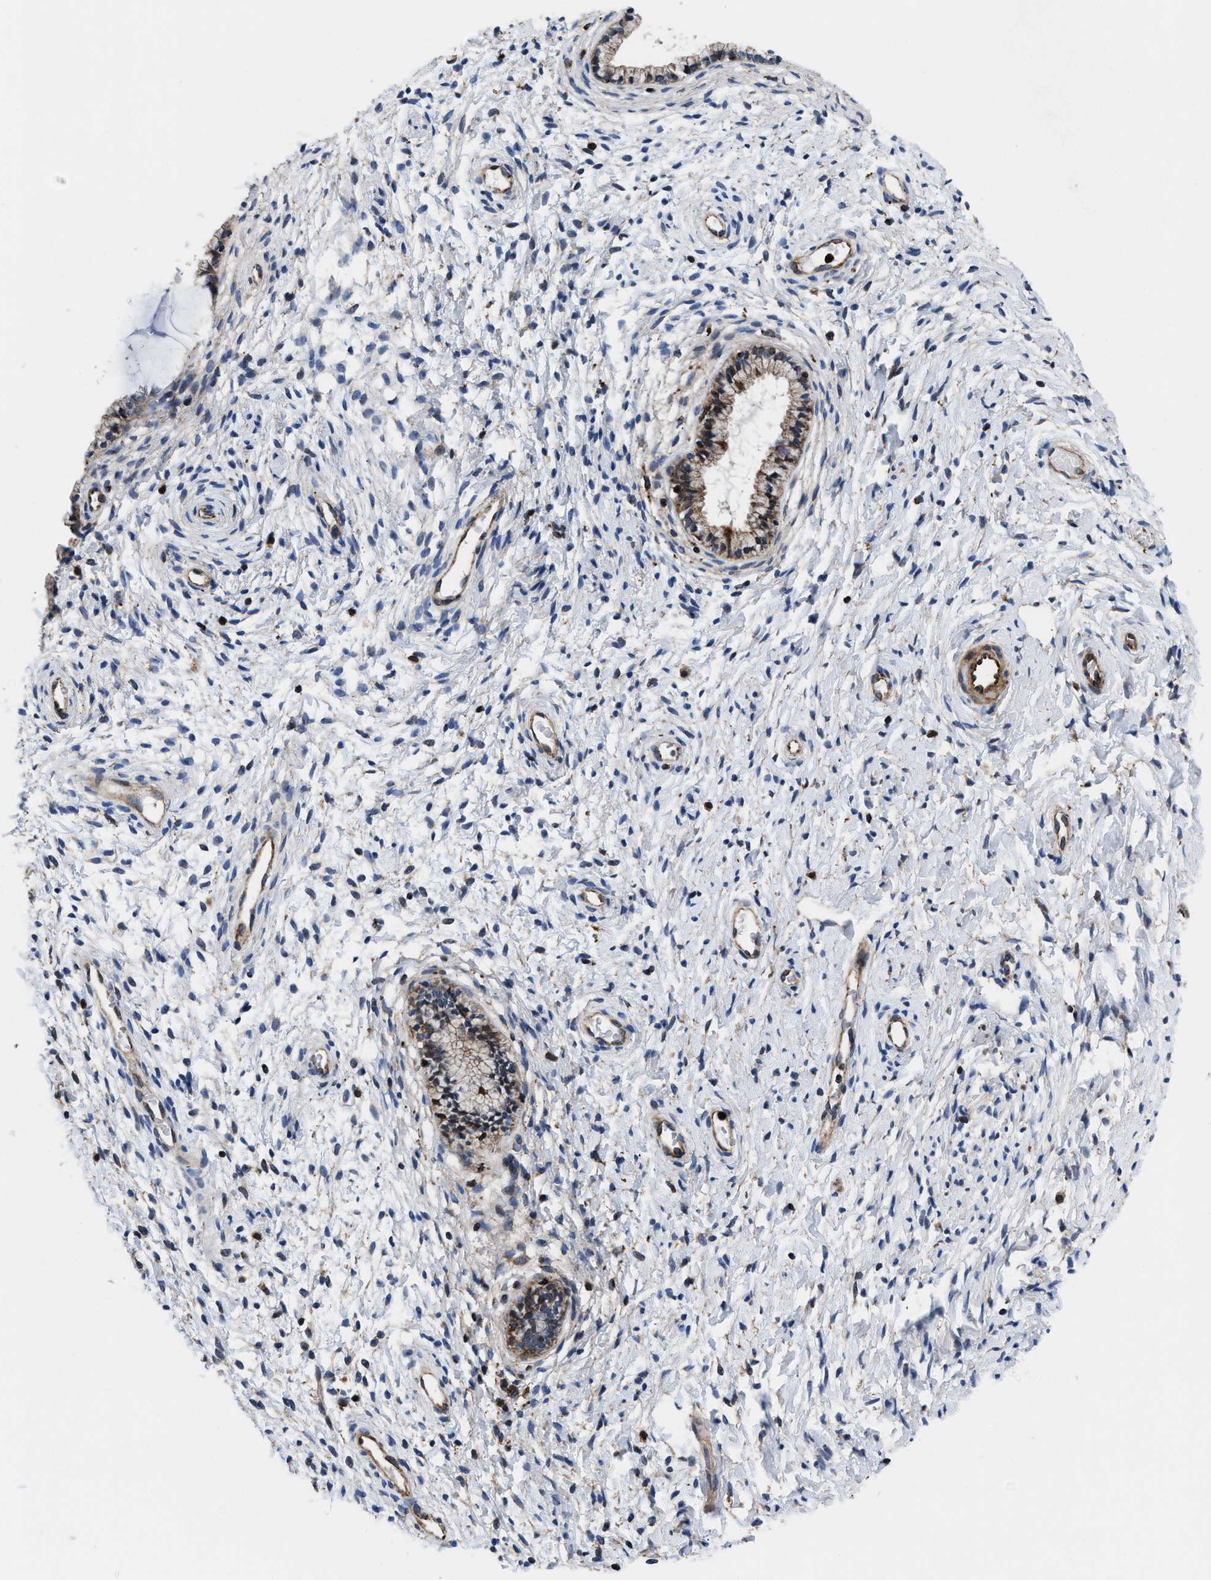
{"staining": {"intensity": "moderate", "quantity": "<25%", "location": "cytoplasmic/membranous"}, "tissue": "cervix", "cell_type": "Glandular cells", "image_type": "normal", "snomed": [{"axis": "morphology", "description": "Normal tissue, NOS"}, {"axis": "topography", "description": "Cervix"}], "caption": "This is a photomicrograph of immunohistochemistry staining of benign cervix, which shows moderate expression in the cytoplasmic/membranous of glandular cells.", "gene": "PRR15L", "patient": {"sex": "female", "age": 72}}